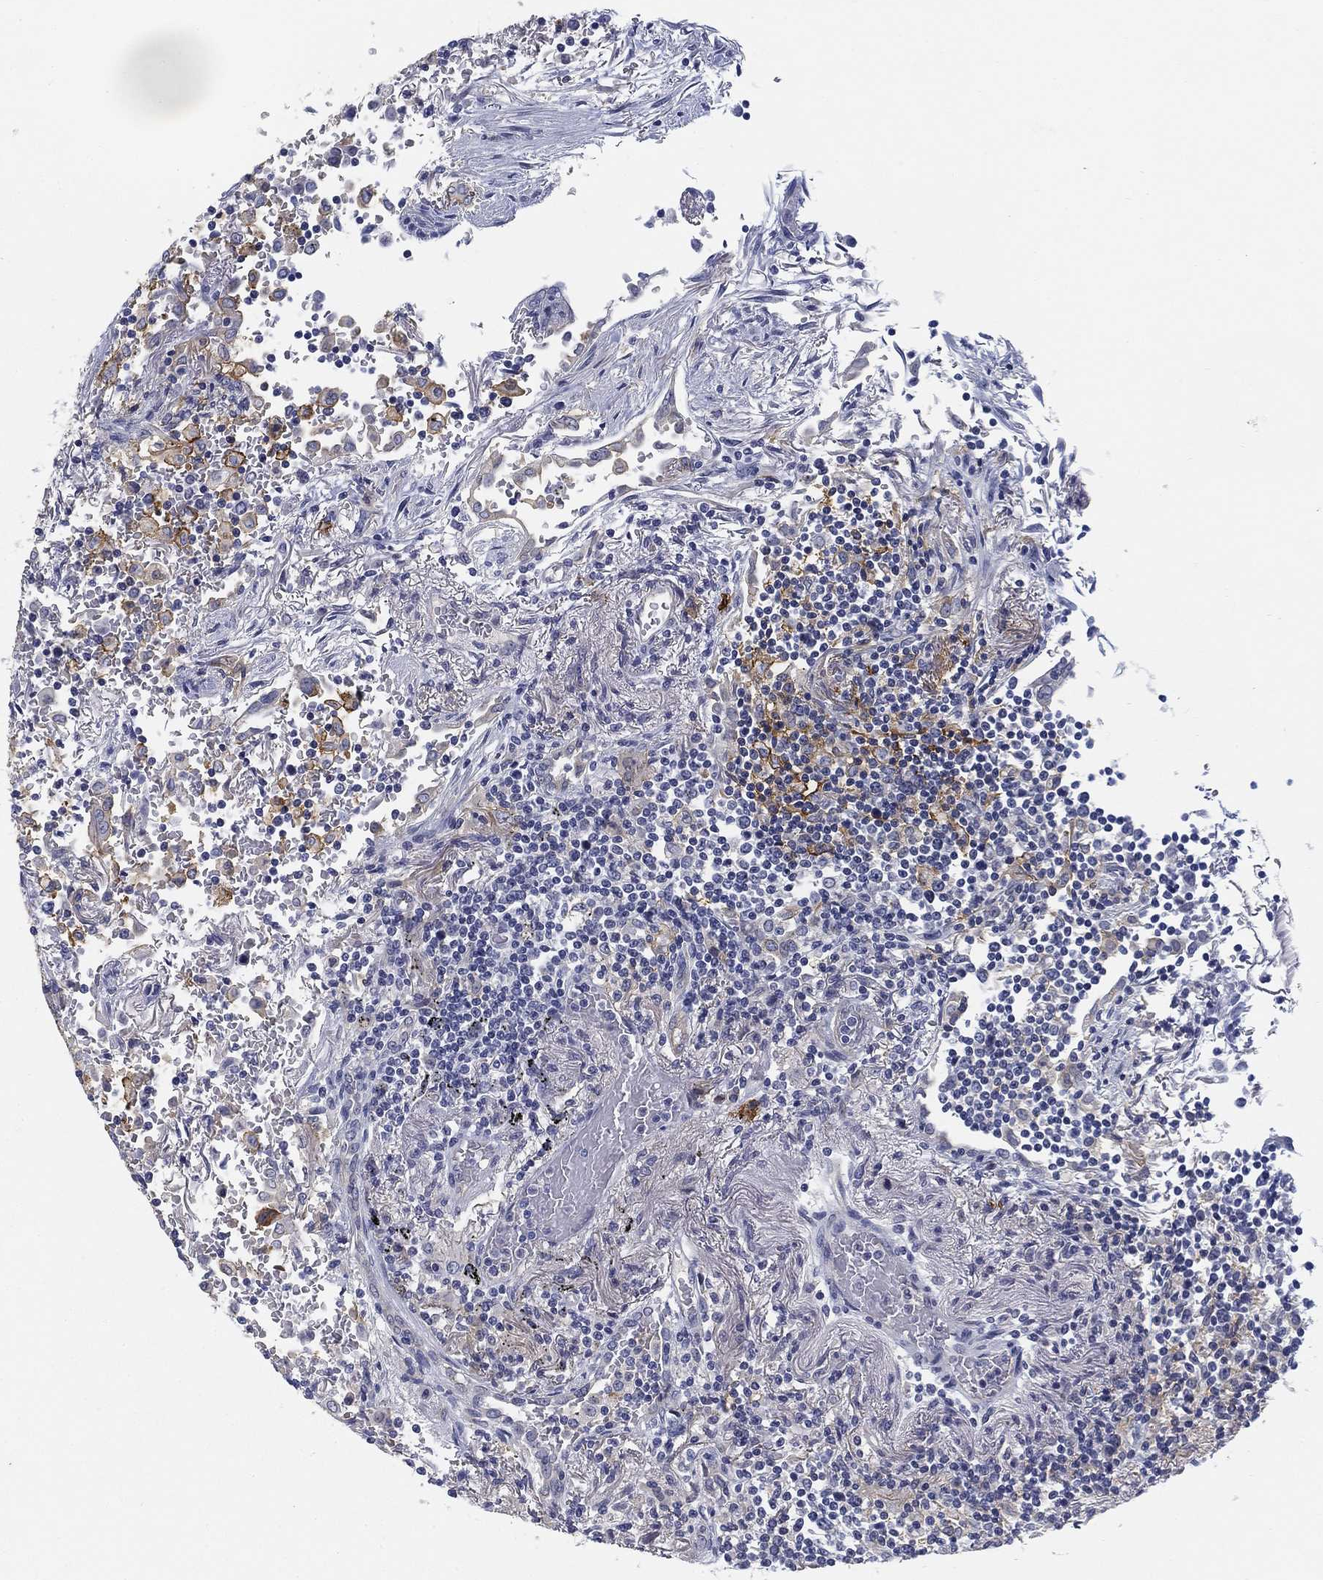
{"staining": {"intensity": "negative", "quantity": "none", "location": "none"}, "tissue": "lymphoma", "cell_type": "Tumor cells", "image_type": "cancer", "snomed": [{"axis": "morphology", "description": "Malignant lymphoma, non-Hodgkin's type, High grade"}, {"axis": "topography", "description": "Lung"}], "caption": "This is an immunohistochemistry (IHC) photomicrograph of lymphoma. There is no positivity in tumor cells.", "gene": "SLC2A5", "patient": {"sex": "male", "age": 79}}